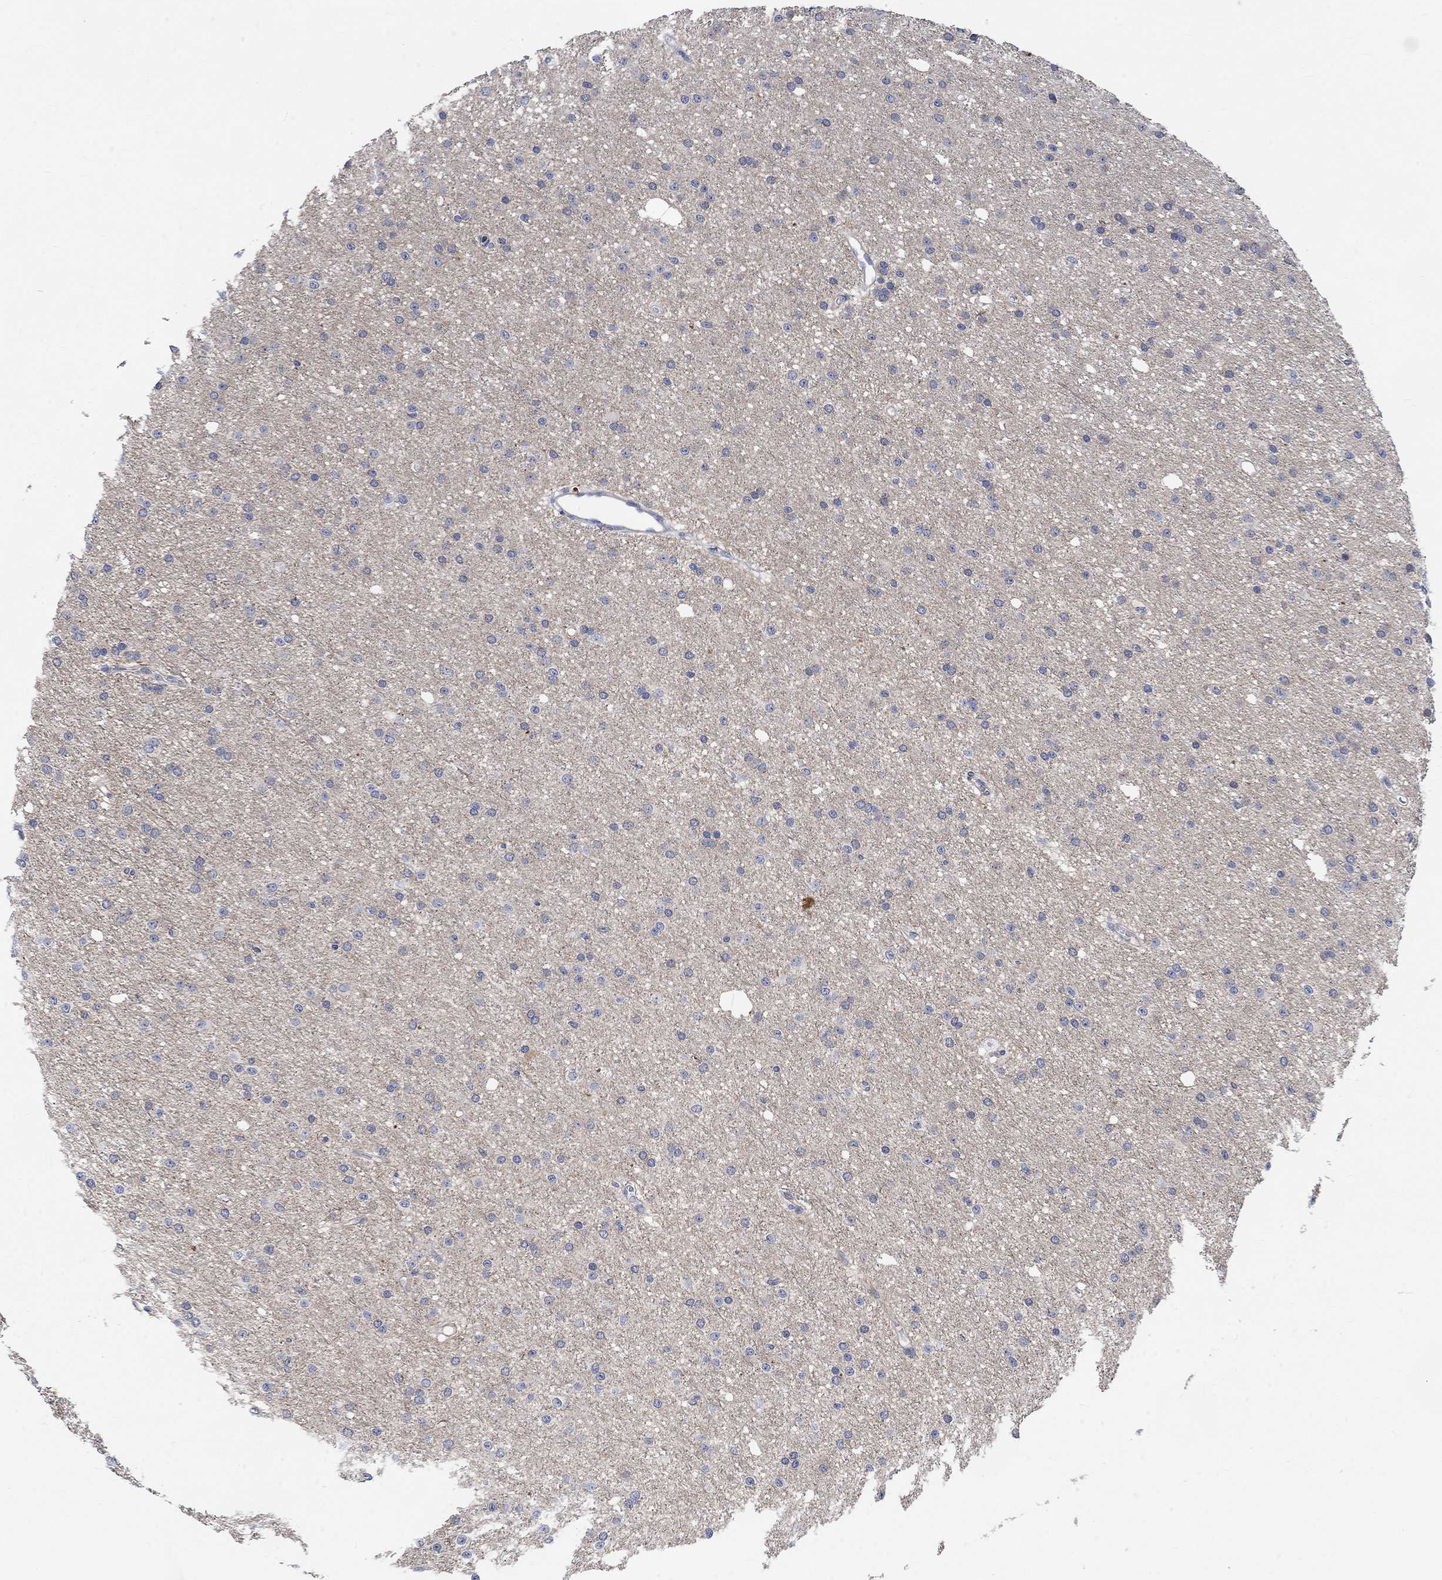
{"staining": {"intensity": "weak", "quantity": "25%-75%", "location": "cytoplasmic/membranous"}, "tissue": "glioma", "cell_type": "Tumor cells", "image_type": "cancer", "snomed": [{"axis": "morphology", "description": "Glioma, malignant, Low grade"}, {"axis": "topography", "description": "Brain"}], "caption": "Low-grade glioma (malignant) stained with a protein marker demonstrates weak staining in tumor cells.", "gene": "HCRTR1", "patient": {"sex": "male", "age": 27}}